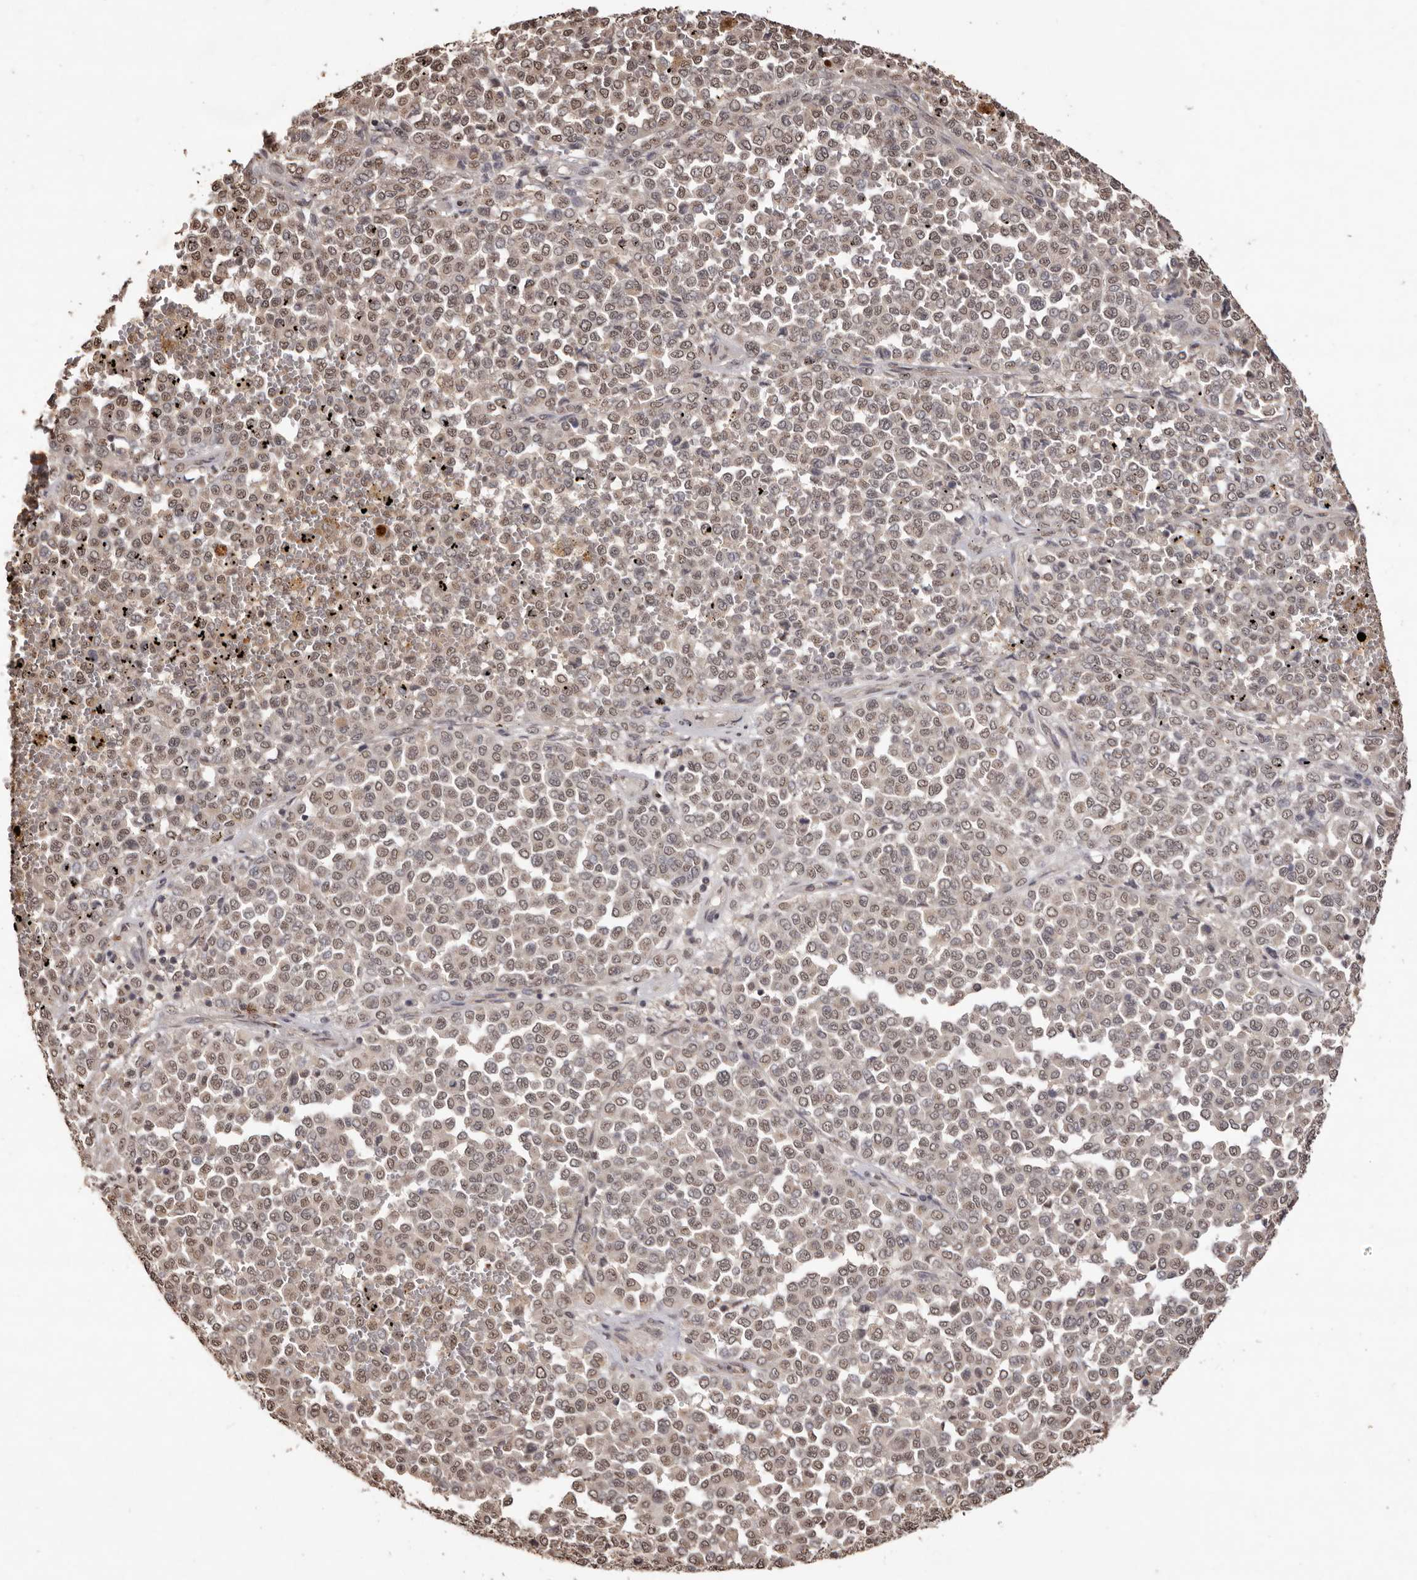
{"staining": {"intensity": "weak", "quantity": ">75%", "location": "cytoplasmic/membranous,nuclear"}, "tissue": "melanoma", "cell_type": "Tumor cells", "image_type": "cancer", "snomed": [{"axis": "morphology", "description": "Malignant melanoma, Metastatic site"}, {"axis": "topography", "description": "Pancreas"}], "caption": "This is an image of immunohistochemistry (IHC) staining of melanoma, which shows weak expression in the cytoplasmic/membranous and nuclear of tumor cells.", "gene": "NOTCH1", "patient": {"sex": "female", "age": 30}}